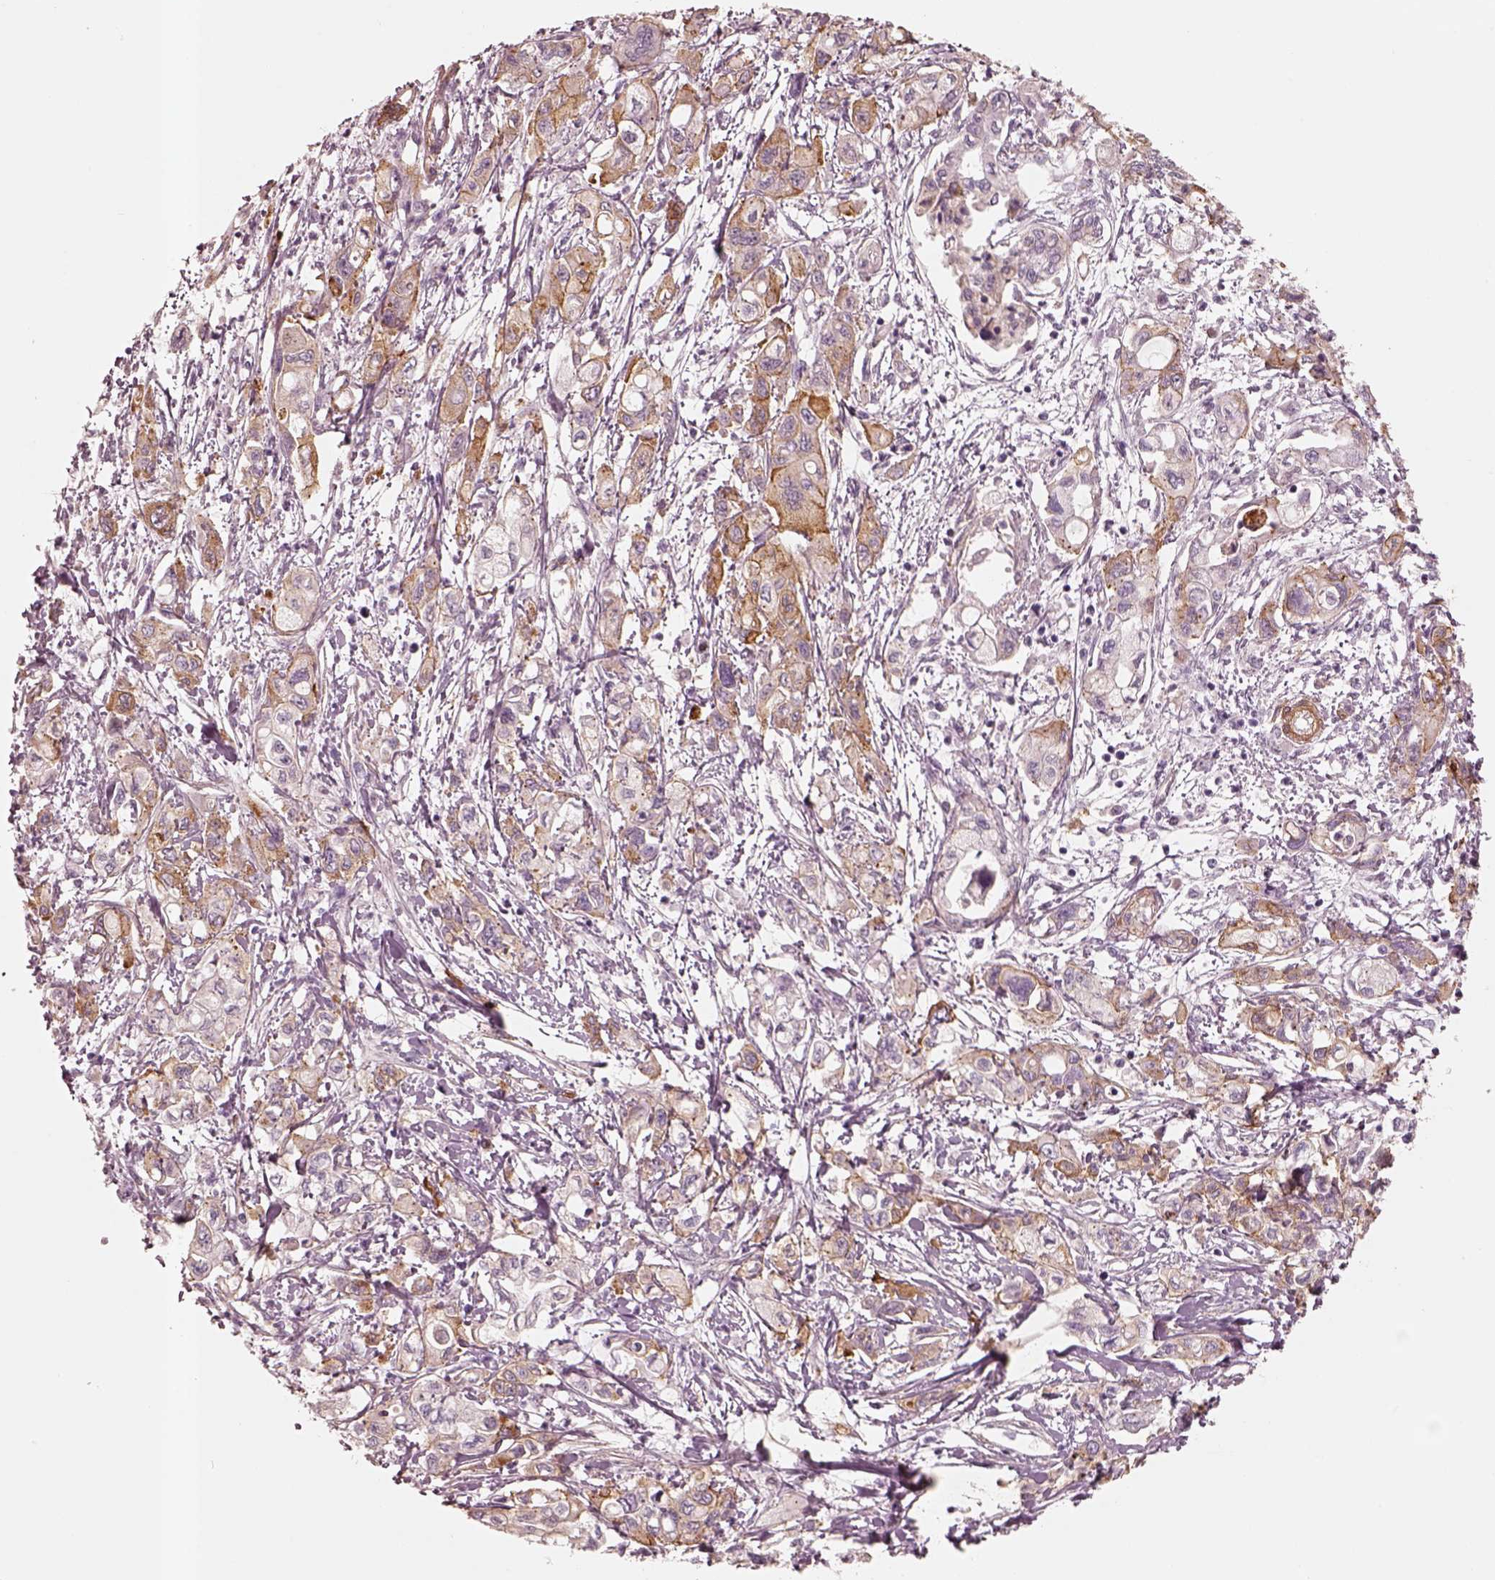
{"staining": {"intensity": "weak", "quantity": "25%-75%", "location": "cytoplasmic/membranous"}, "tissue": "pancreatic cancer", "cell_type": "Tumor cells", "image_type": "cancer", "snomed": [{"axis": "morphology", "description": "Adenocarcinoma, NOS"}, {"axis": "topography", "description": "Pancreas"}], "caption": "Immunohistochemical staining of pancreatic cancer (adenocarcinoma) shows low levels of weak cytoplasmic/membranous expression in about 25%-75% of tumor cells.", "gene": "CRYM", "patient": {"sex": "male", "age": 54}}